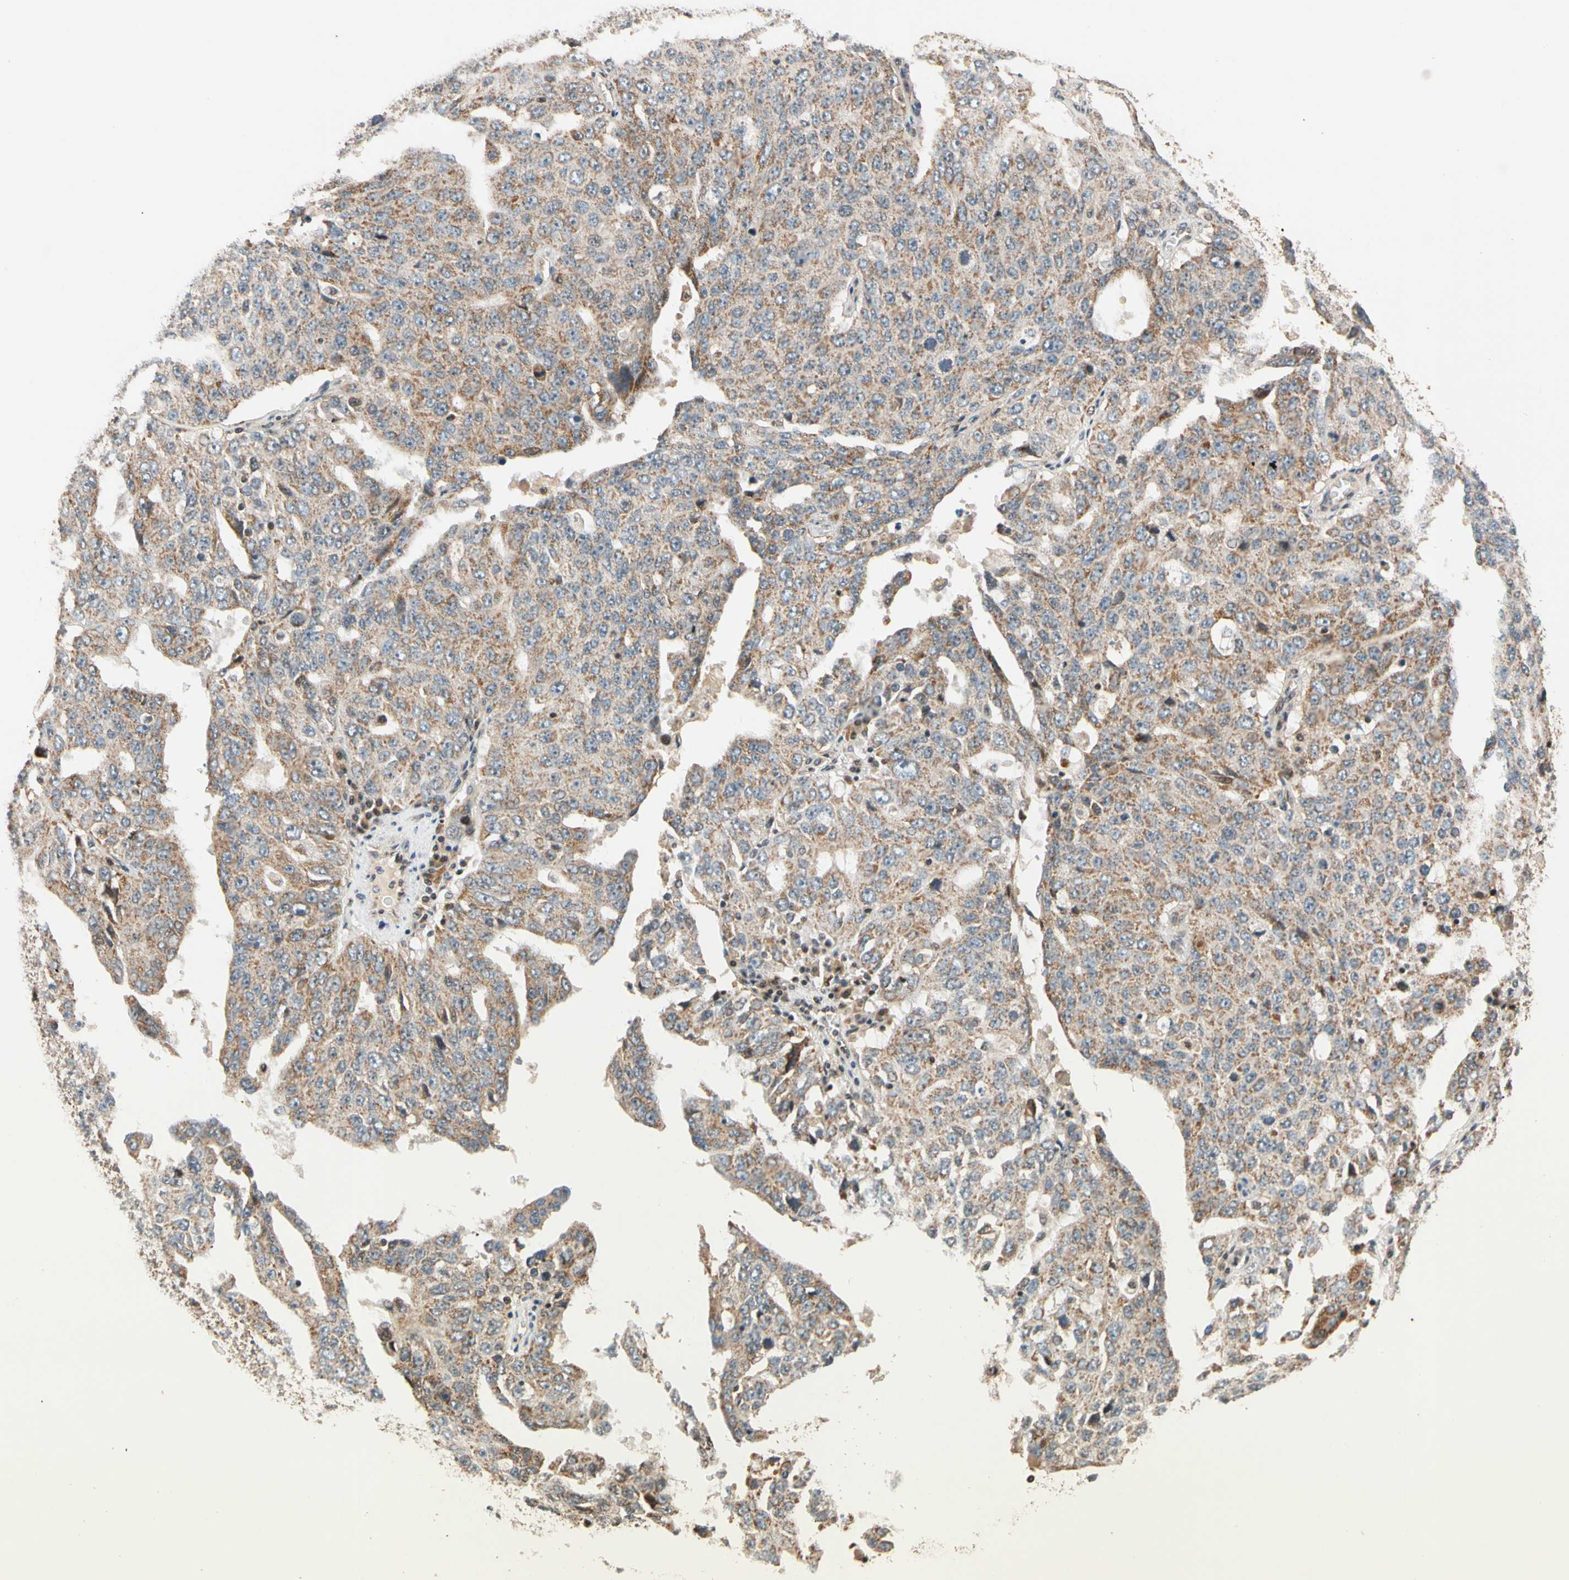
{"staining": {"intensity": "moderate", "quantity": ">75%", "location": "cytoplasmic/membranous"}, "tissue": "ovarian cancer", "cell_type": "Tumor cells", "image_type": "cancer", "snomed": [{"axis": "morphology", "description": "Carcinoma, endometroid"}, {"axis": "topography", "description": "Ovary"}], "caption": "A brown stain labels moderate cytoplasmic/membranous expression of a protein in ovarian endometroid carcinoma tumor cells. (Brightfield microscopy of DAB IHC at high magnification).", "gene": "HECW1", "patient": {"sex": "female", "age": 62}}